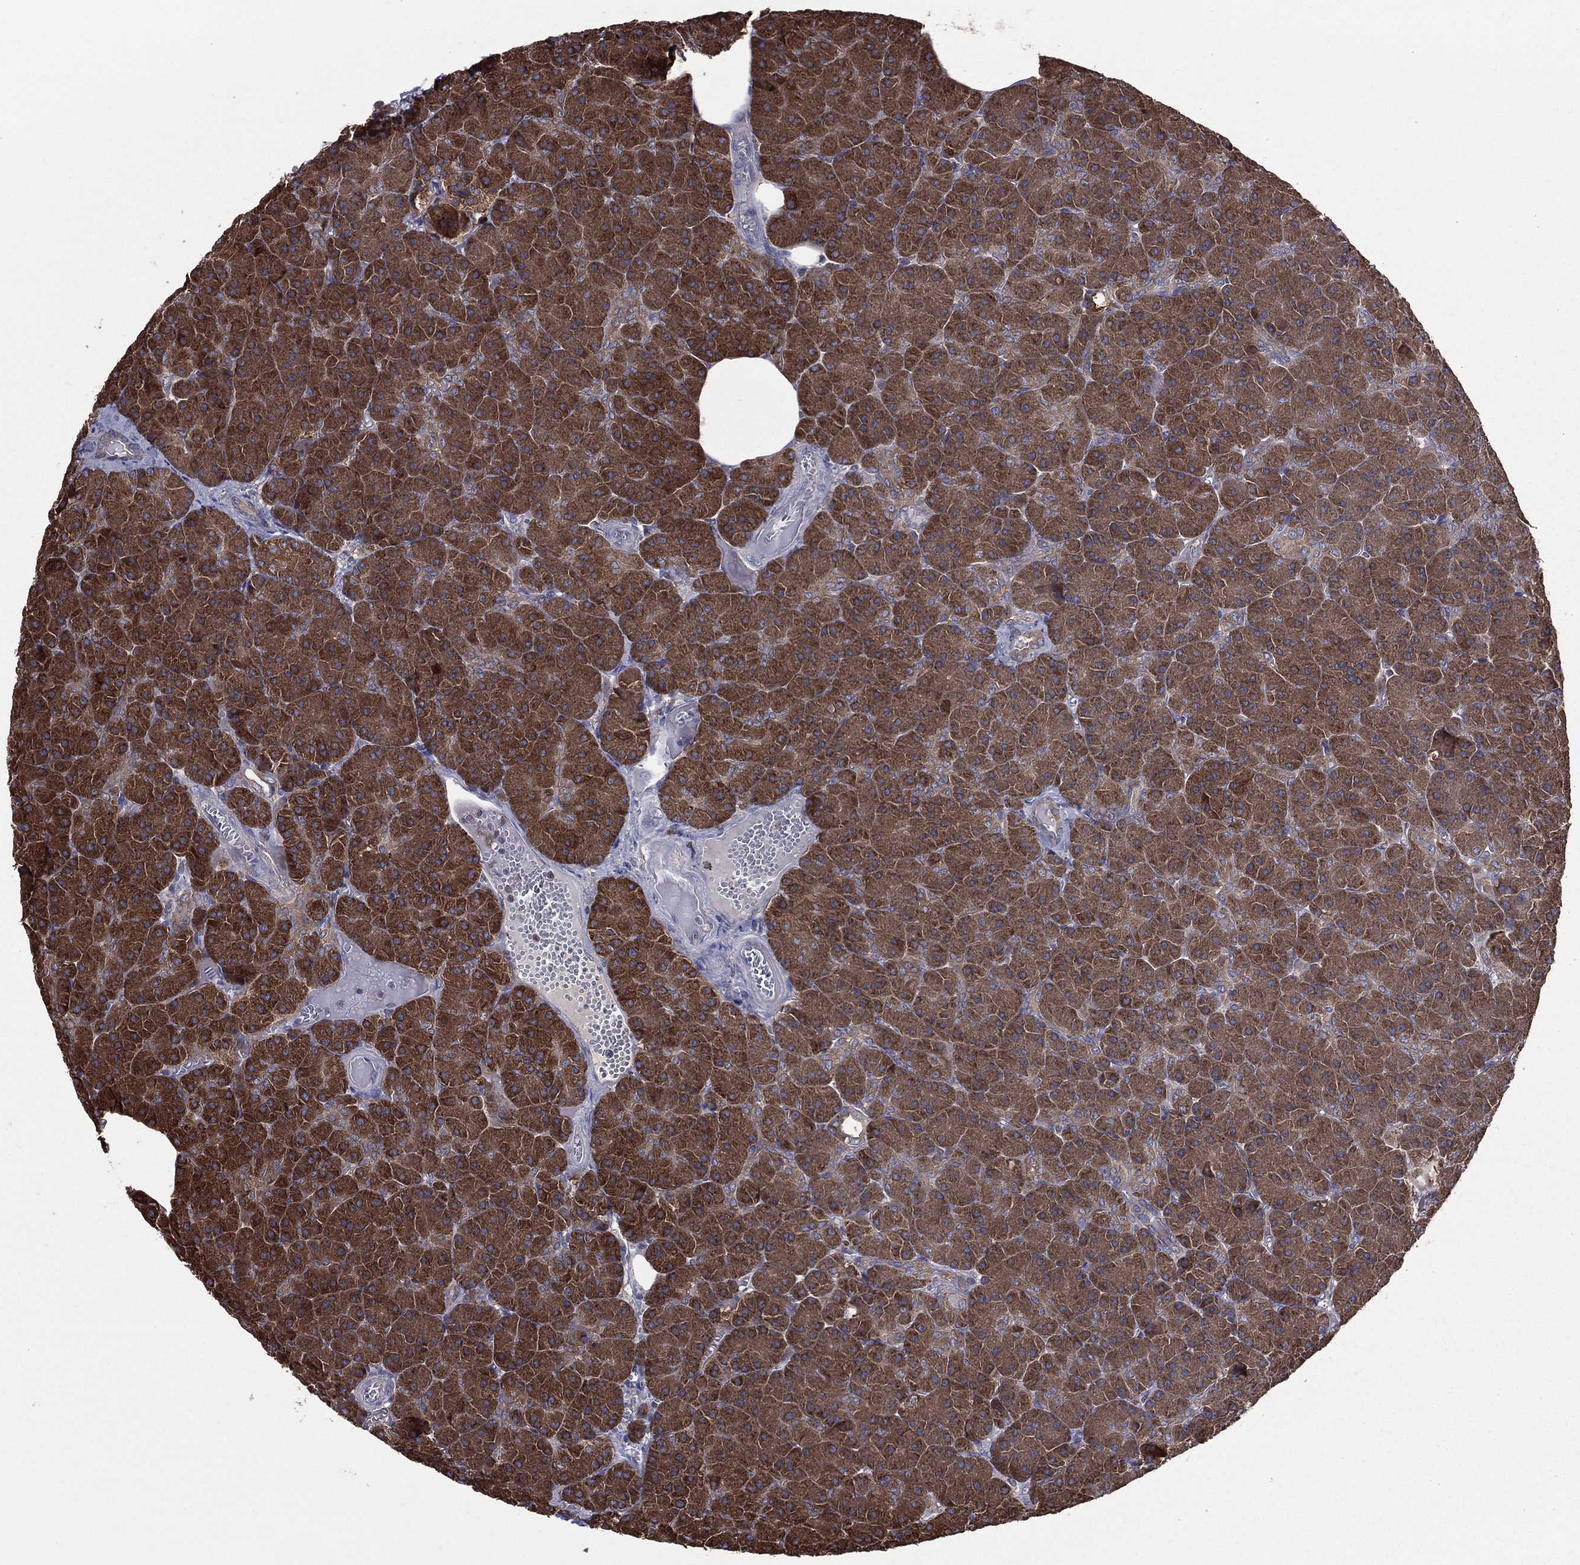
{"staining": {"intensity": "moderate", "quantity": ">75%", "location": "cytoplasmic/membranous"}, "tissue": "pancreas", "cell_type": "Exocrine glandular cells", "image_type": "normal", "snomed": [{"axis": "morphology", "description": "Normal tissue, NOS"}, {"axis": "topography", "description": "Pancreas"}], "caption": "Immunohistochemical staining of normal pancreas shows moderate cytoplasmic/membranous protein positivity in about >75% of exocrine glandular cells. The staining was performed using DAB (3,3'-diaminobenzidine), with brown indicating positive protein expression. Nuclei are stained blue with hematoxylin.", "gene": "SARS1", "patient": {"sex": "male", "age": 61}}